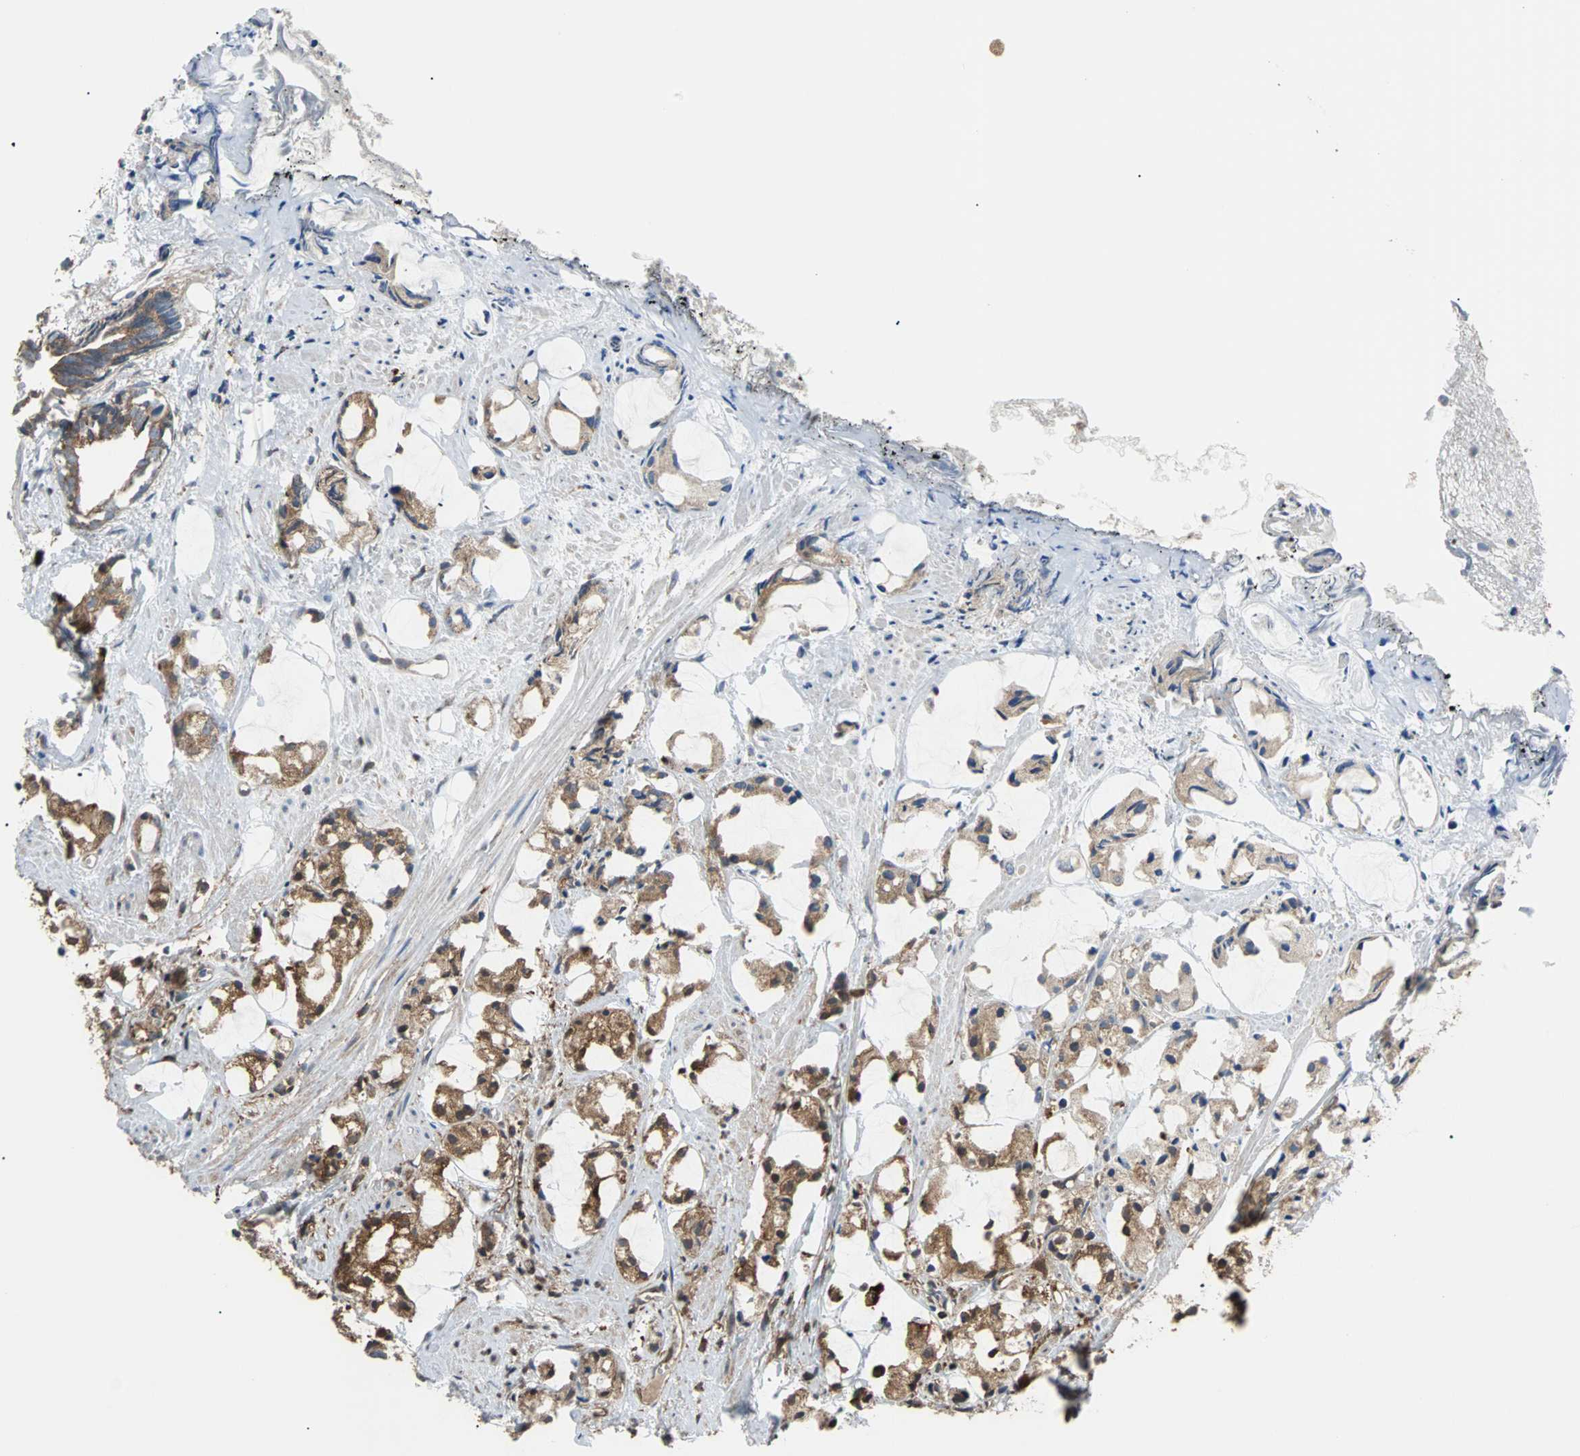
{"staining": {"intensity": "moderate", "quantity": ">75%", "location": "cytoplasmic/membranous"}, "tissue": "prostate cancer", "cell_type": "Tumor cells", "image_type": "cancer", "snomed": [{"axis": "morphology", "description": "Adenocarcinoma, Low grade"}, {"axis": "topography", "description": "Prostate"}], "caption": "Approximately >75% of tumor cells in prostate cancer exhibit moderate cytoplasmic/membranous protein positivity as visualized by brown immunohistochemical staining.", "gene": "RELA", "patient": {"sex": "male", "age": 63}}